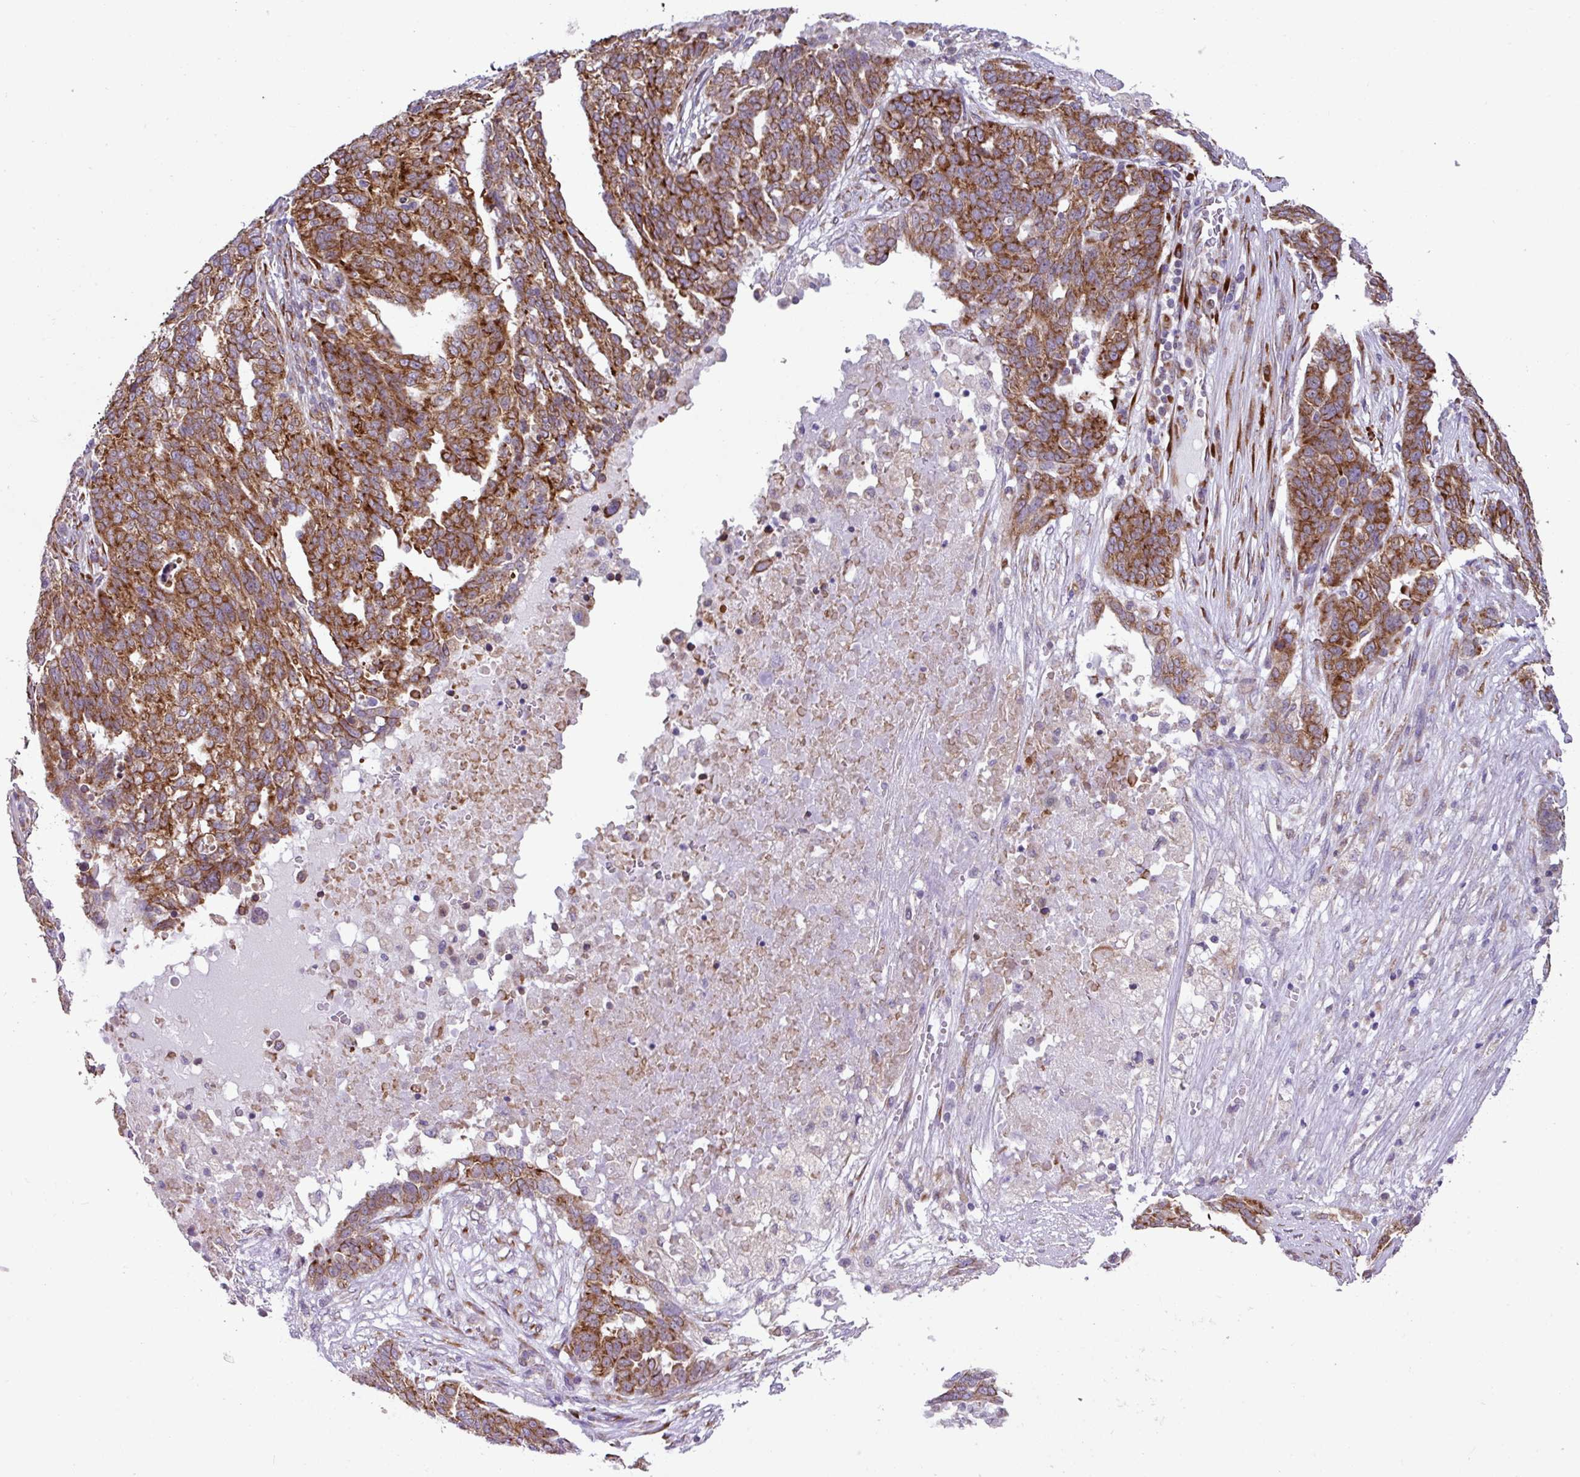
{"staining": {"intensity": "strong", "quantity": ">75%", "location": "cytoplasmic/membranous"}, "tissue": "ovarian cancer", "cell_type": "Tumor cells", "image_type": "cancer", "snomed": [{"axis": "morphology", "description": "Cystadenocarcinoma, serous, NOS"}, {"axis": "topography", "description": "Ovary"}], "caption": "Tumor cells display strong cytoplasmic/membranous staining in approximately >75% of cells in ovarian cancer. (DAB (3,3'-diaminobenzidine) IHC, brown staining for protein, blue staining for nuclei).", "gene": "SLC39A7", "patient": {"sex": "female", "age": 59}}